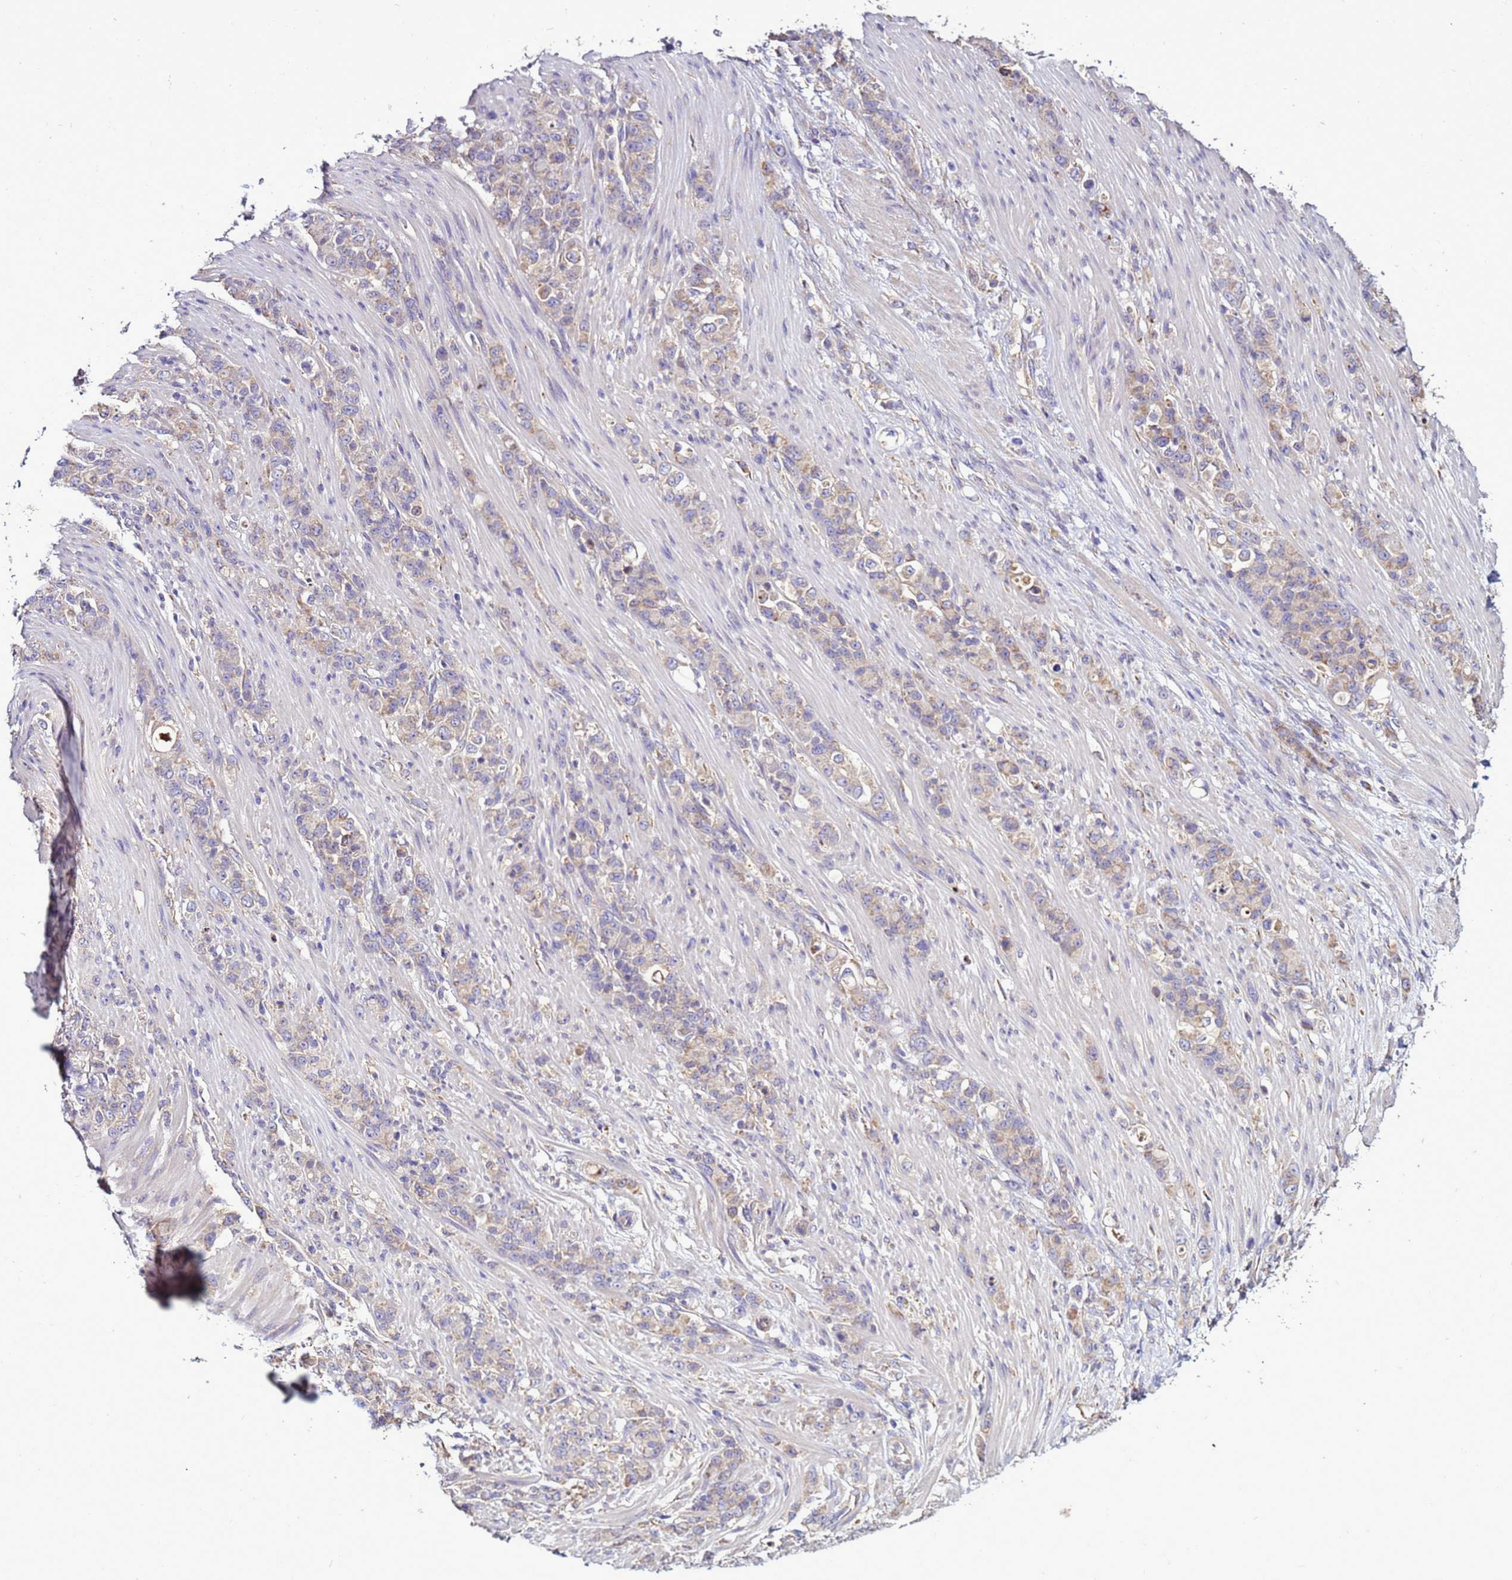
{"staining": {"intensity": "weak", "quantity": "<25%", "location": "cytoplasmic/membranous"}, "tissue": "stomach cancer", "cell_type": "Tumor cells", "image_type": "cancer", "snomed": [{"axis": "morphology", "description": "Normal tissue, NOS"}, {"axis": "morphology", "description": "Adenocarcinoma, NOS"}, {"axis": "topography", "description": "Stomach"}], "caption": "This is an IHC photomicrograph of human stomach cancer. There is no positivity in tumor cells.", "gene": "ANTKMT", "patient": {"sex": "female", "age": 79}}